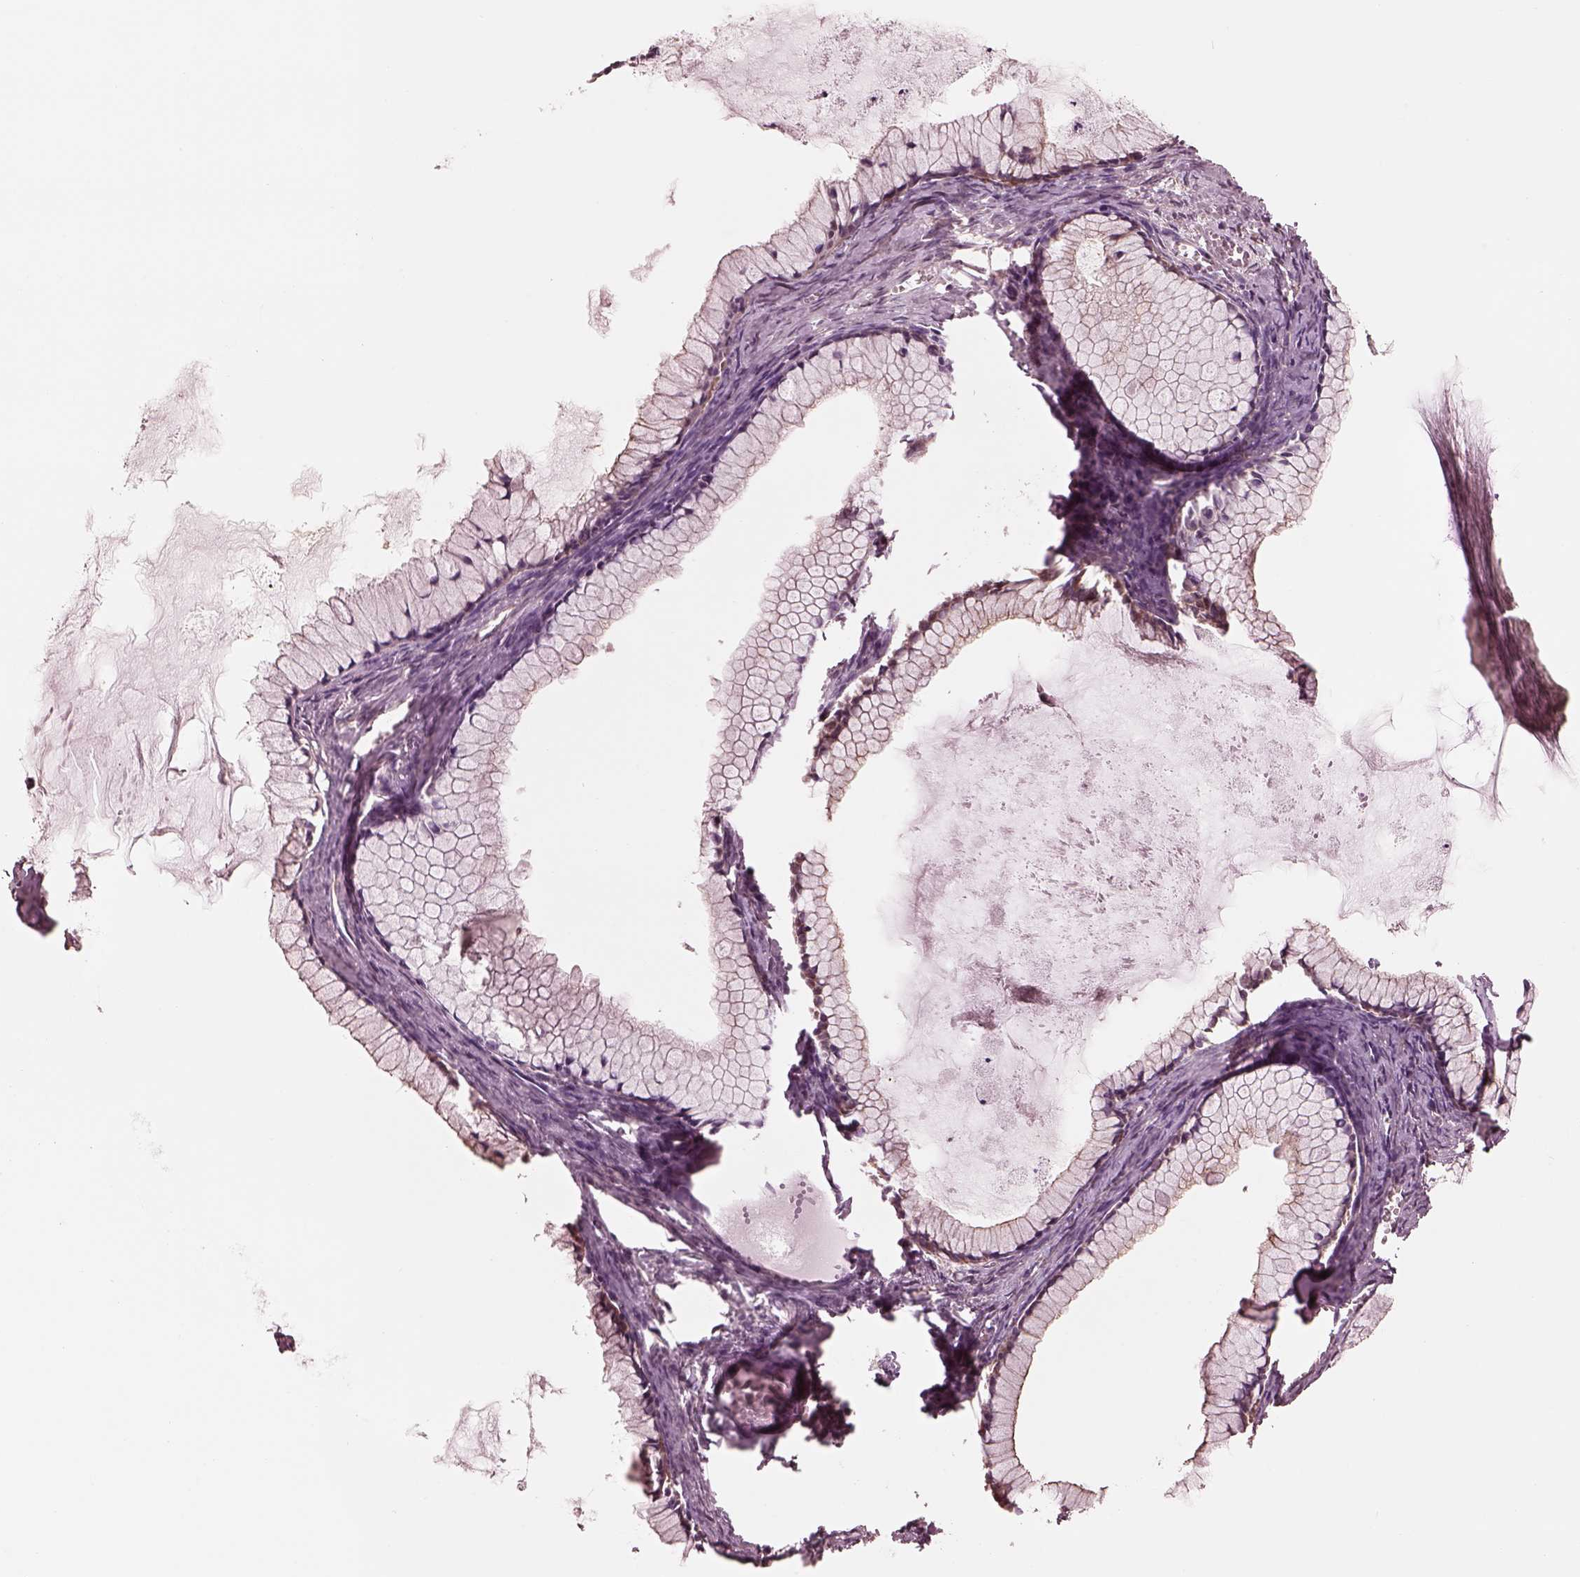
{"staining": {"intensity": "moderate", "quantity": ">75%", "location": "cytoplasmic/membranous"}, "tissue": "ovarian cancer", "cell_type": "Tumor cells", "image_type": "cancer", "snomed": [{"axis": "morphology", "description": "Cystadenocarcinoma, mucinous, NOS"}, {"axis": "topography", "description": "Ovary"}], "caption": "Brown immunohistochemical staining in mucinous cystadenocarcinoma (ovarian) reveals moderate cytoplasmic/membranous positivity in approximately >75% of tumor cells.", "gene": "STK33", "patient": {"sex": "female", "age": 41}}